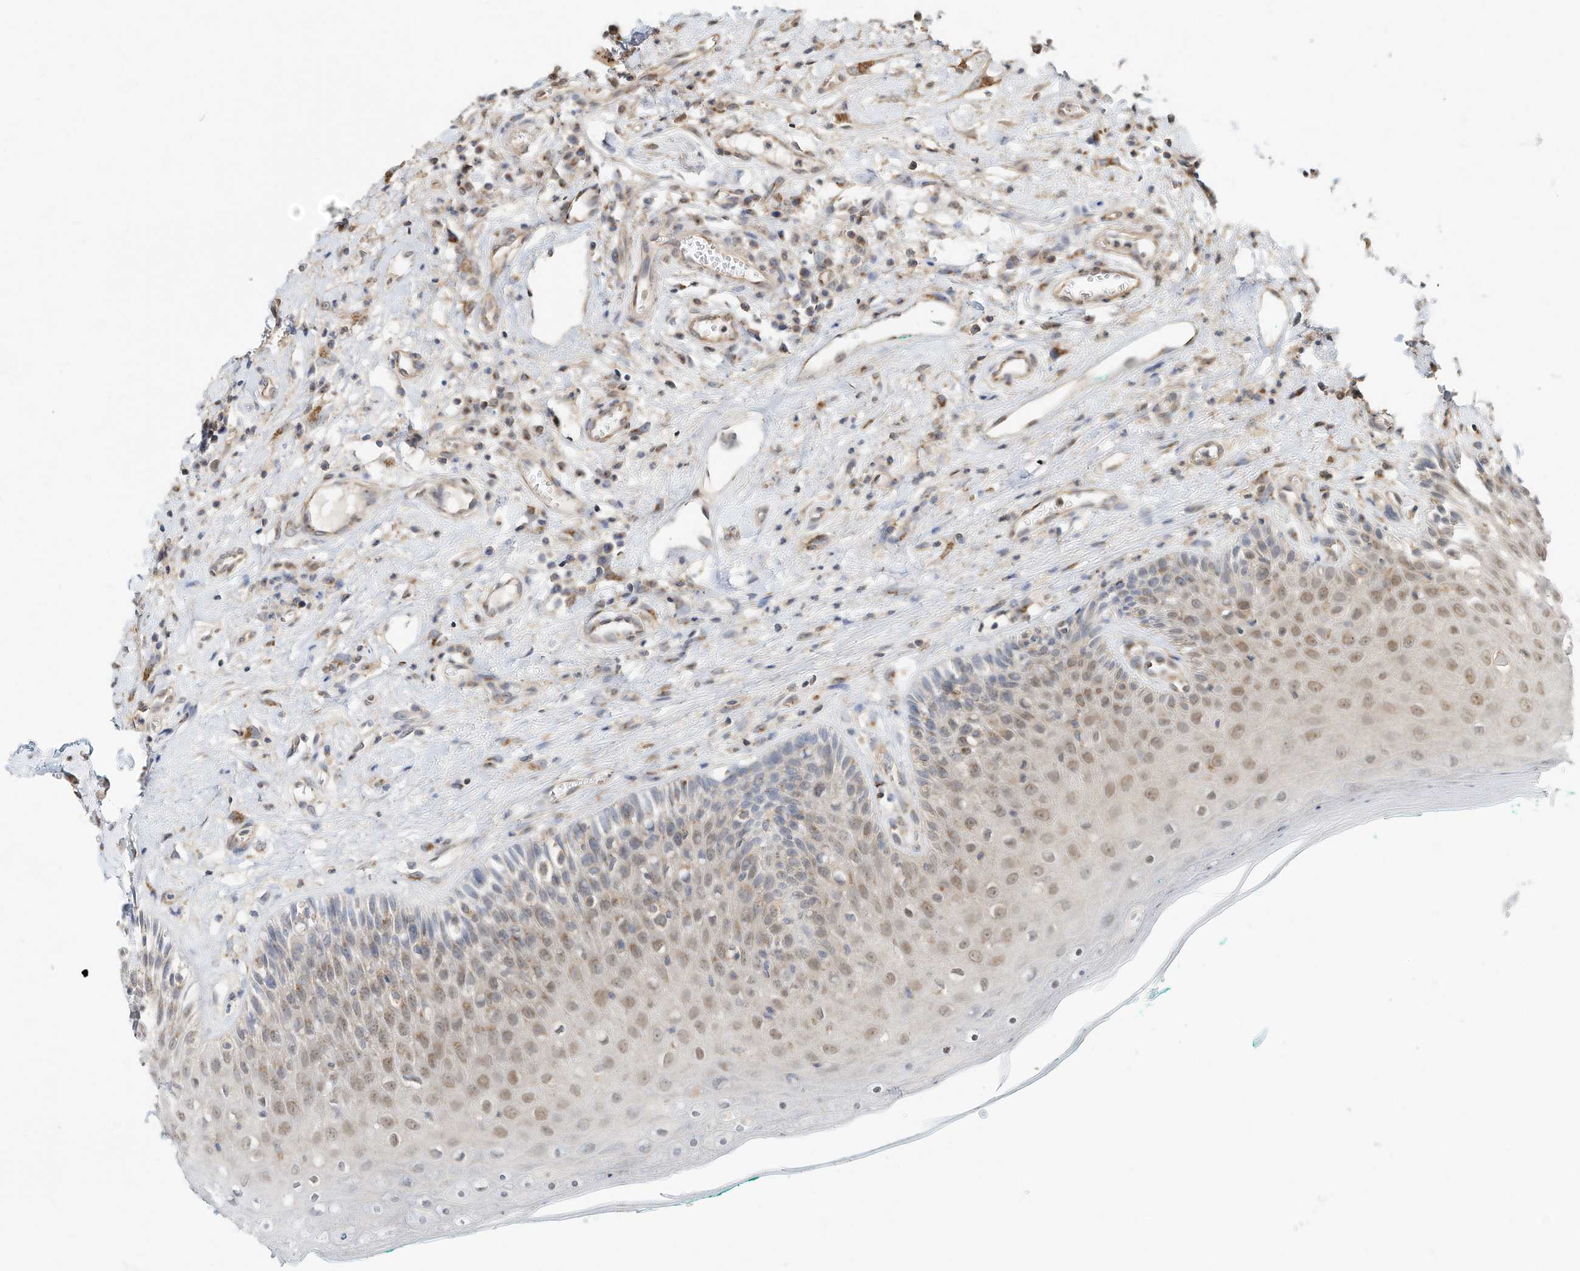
{"staining": {"intensity": "moderate", "quantity": ">75%", "location": "cytoplasmic/membranous,nuclear"}, "tissue": "oral mucosa", "cell_type": "Squamous epithelial cells", "image_type": "normal", "snomed": [{"axis": "morphology", "description": "Normal tissue, NOS"}, {"axis": "topography", "description": "Oral tissue"}], "caption": "Immunohistochemistry of benign human oral mucosa demonstrates medium levels of moderate cytoplasmic/membranous,nuclear expression in approximately >75% of squamous epithelial cells.", "gene": "CUX1", "patient": {"sex": "female", "age": 70}}